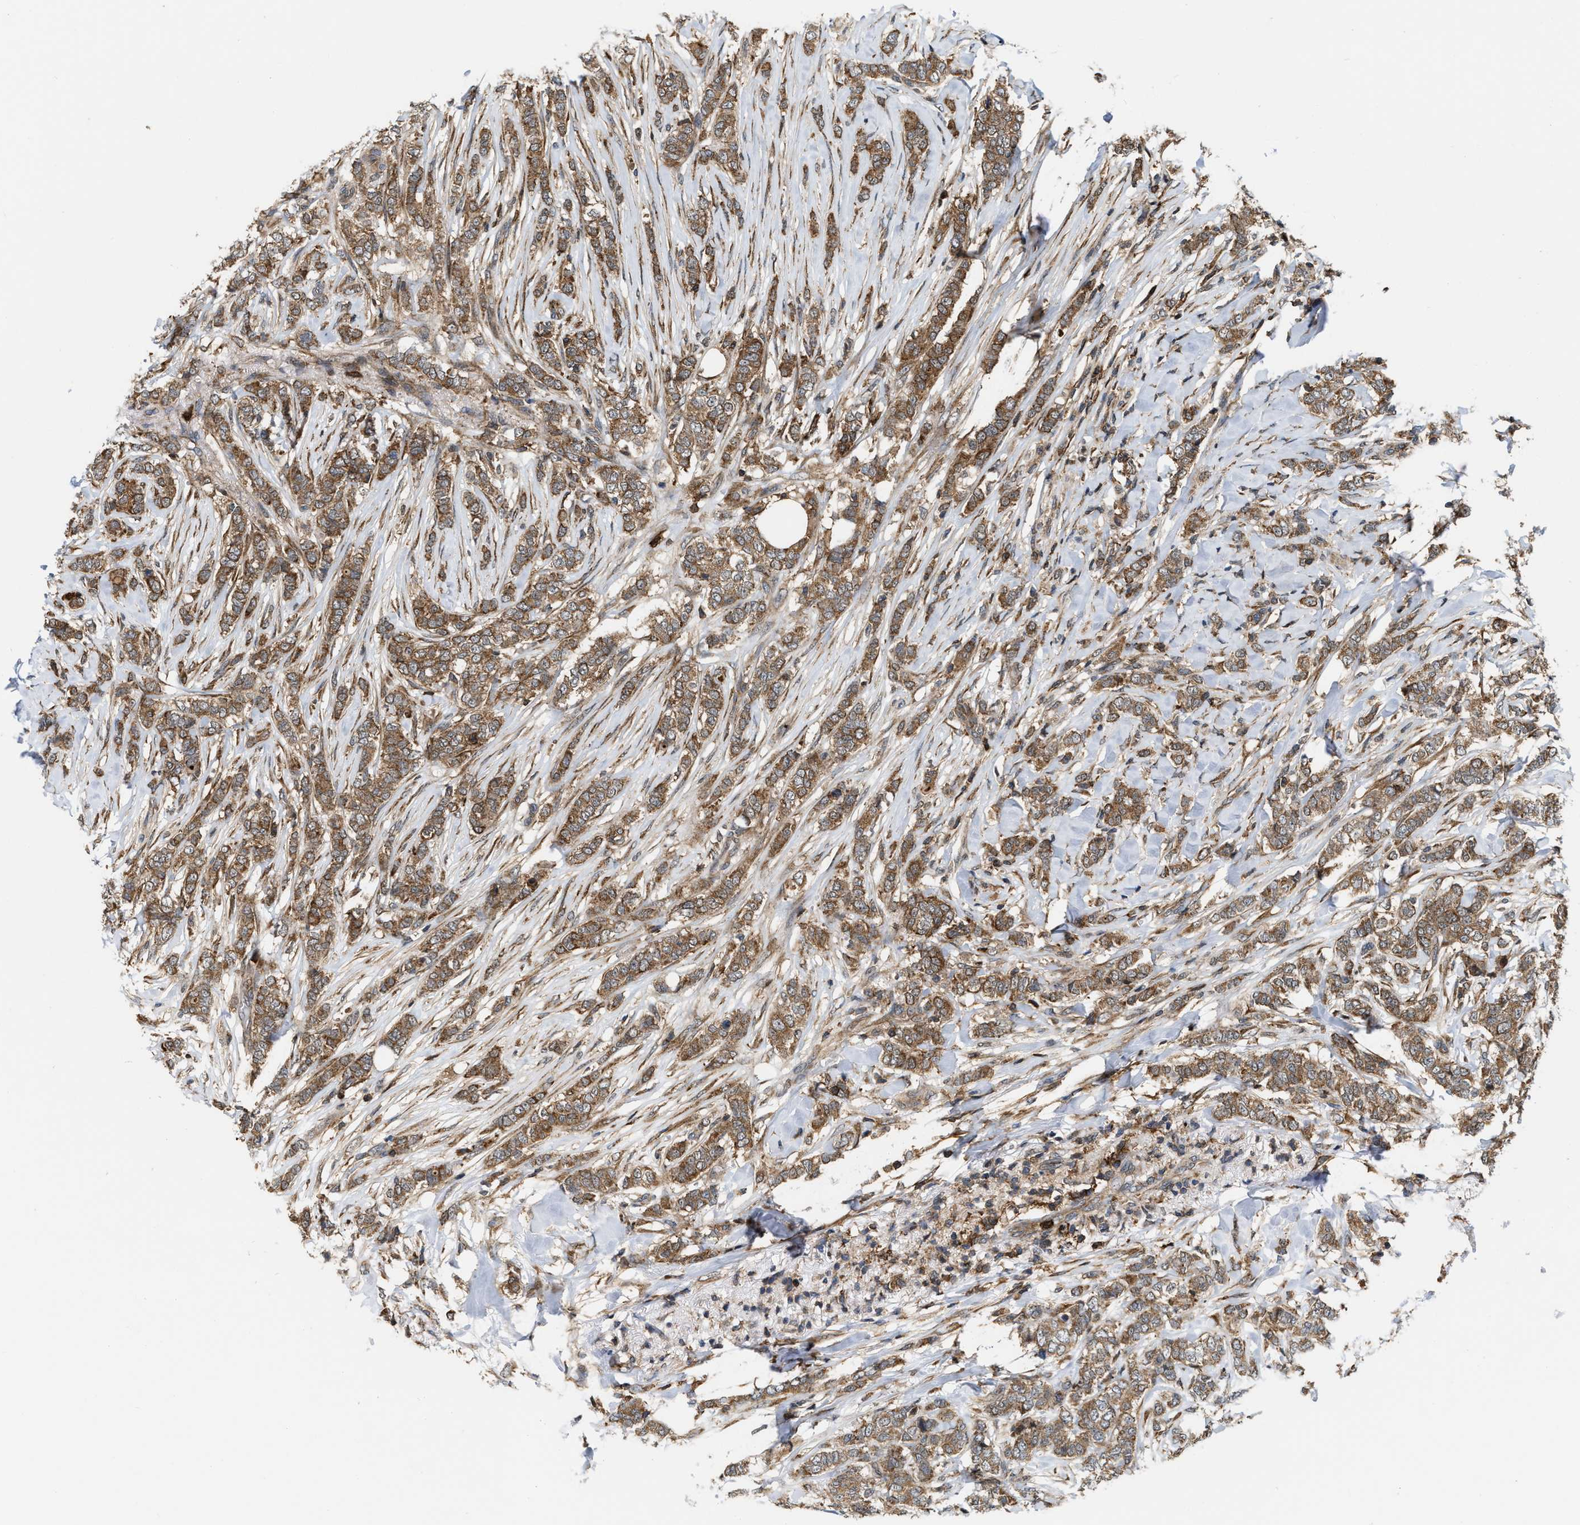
{"staining": {"intensity": "moderate", "quantity": ">75%", "location": "cytoplasmic/membranous"}, "tissue": "breast cancer", "cell_type": "Tumor cells", "image_type": "cancer", "snomed": [{"axis": "morphology", "description": "Lobular carcinoma"}, {"axis": "topography", "description": "Skin"}, {"axis": "topography", "description": "Breast"}], "caption": "Breast cancer was stained to show a protein in brown. There is medium levels of moderate cytoplasmic/membranous expression in approximately >75% of tumor cells.", "gene": "IQCE", "patient": {"sex": "female", "age": 46}}